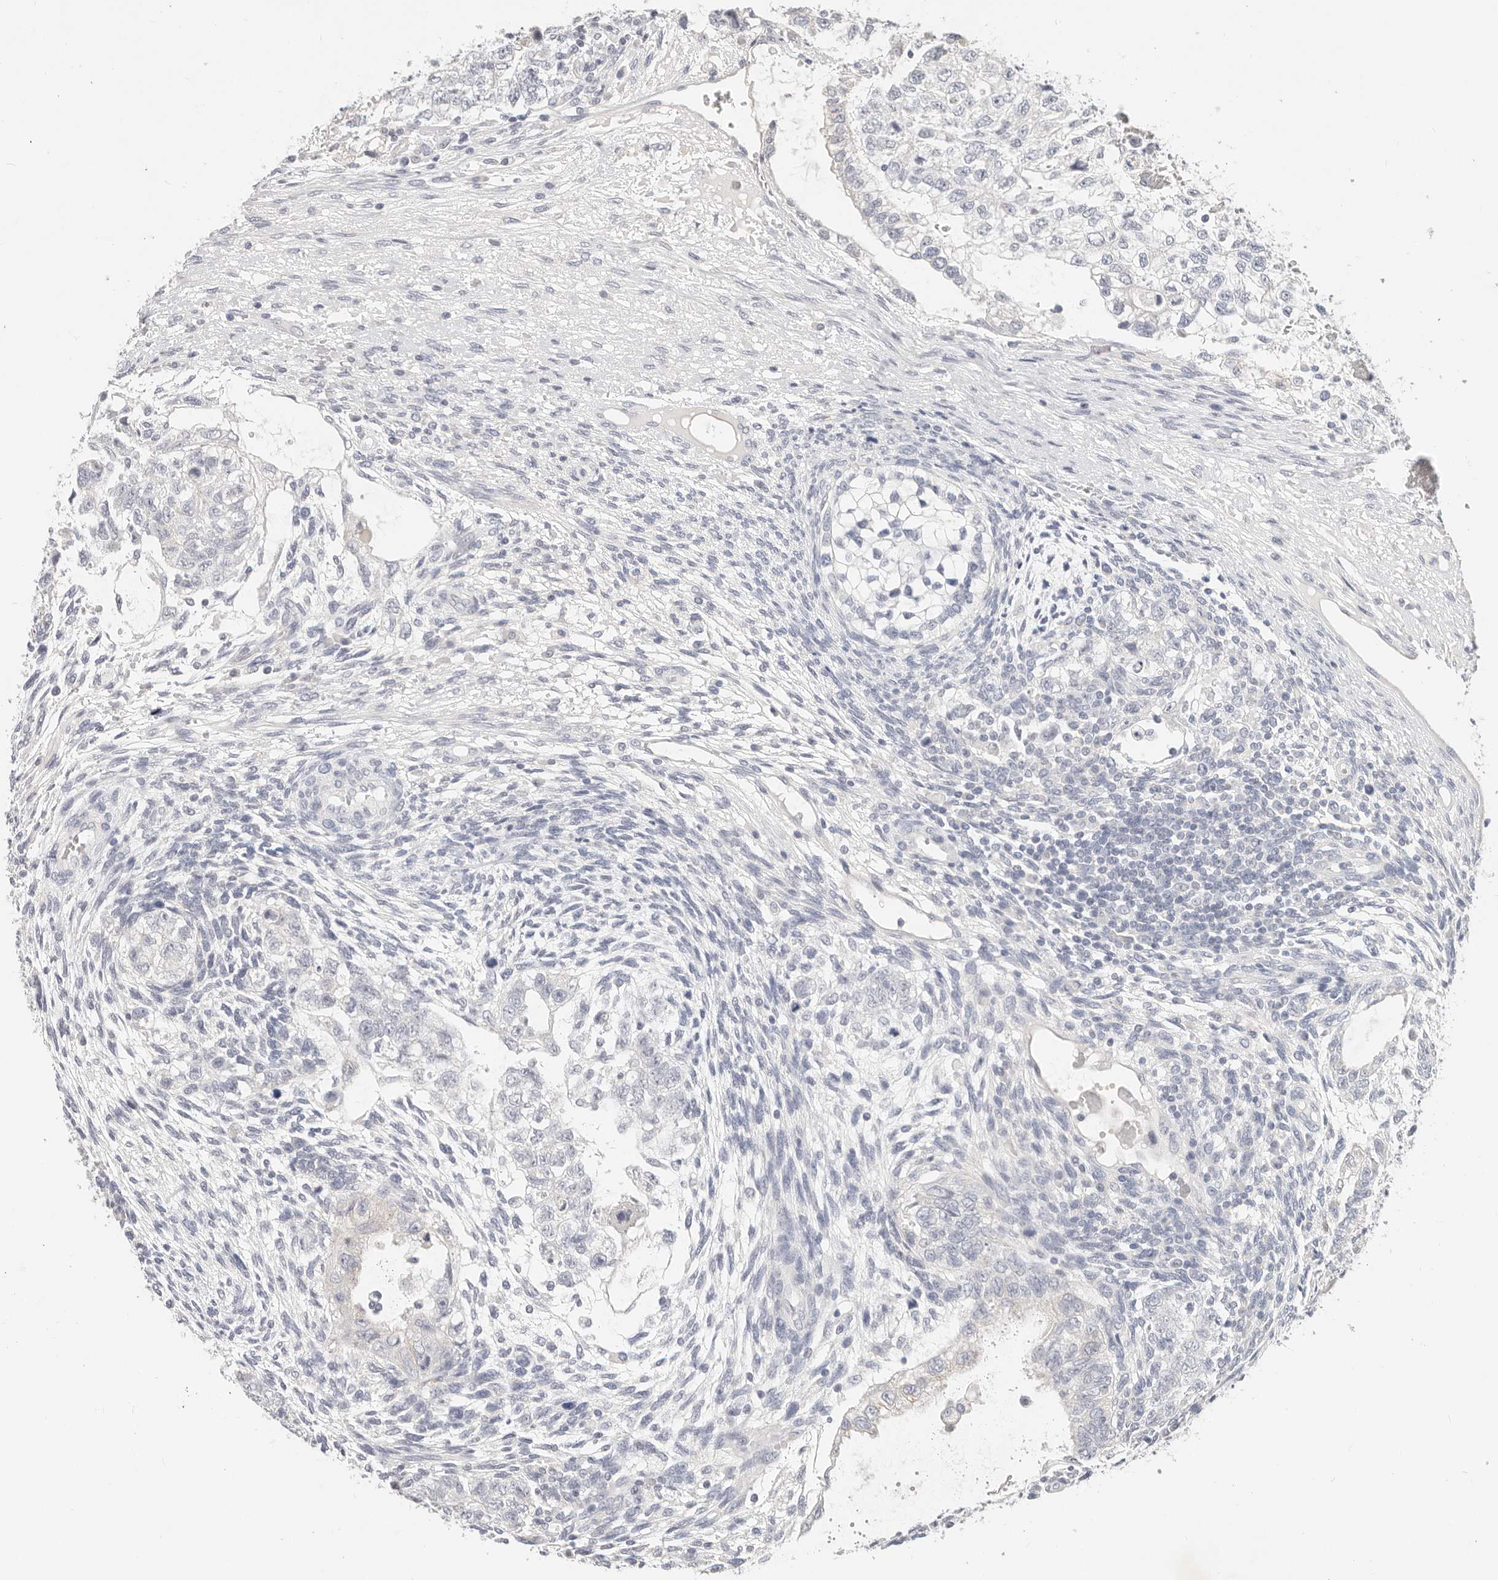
{"staining": {"intensity": "negative", "quantity": "none", "location": "none"}, "tissue": "testis cancer", "cell_type": "Tumor cells", "image_type": "cancer", "snomed": [{"axis": "morphology", "description": "Carcinoma, Embryonal, NOS"}, {"axis": "topography", "description": "Testis"}], "caption": "DAB (3,3'-diaminobenzidine) immunohistochemical staining of testis embryonal carcinoma shows no significant staining in tumor cells.", "gene": "TMEM63B", "patient": {"sex": "male", "age": 37}}